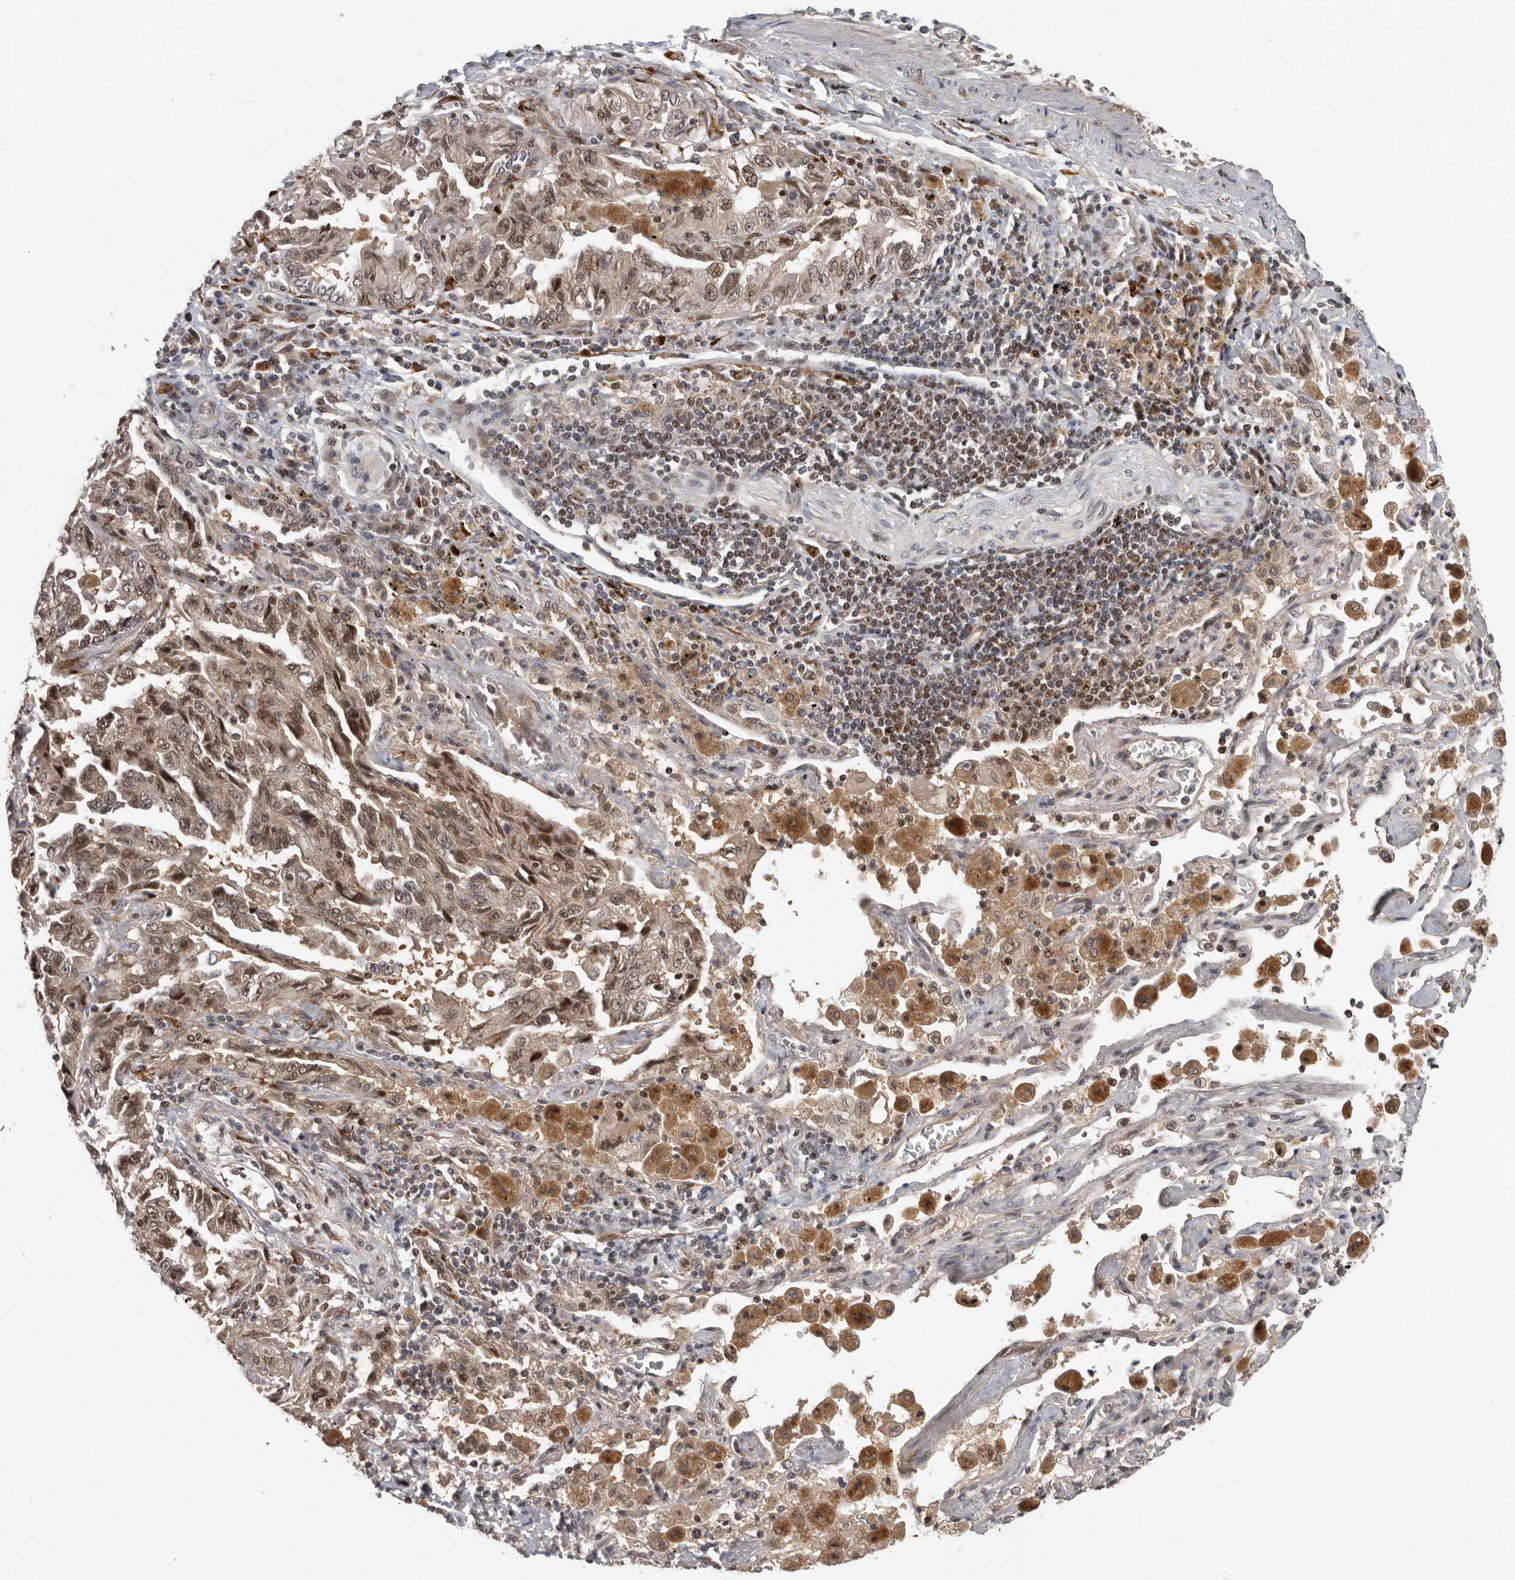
{"staining": {"intensity": "moderate", "quantity": ">75%", "location": "cytoplasmic/membranous,nuclear"}, "tissue": "lung cancer", "cell_type": "Tumor cells", "image_type": "cancer", "snomed": [{"axis": "morphology", "description": "Adenocarcinoma, NOS"}, {"axis": "topography", "description": "Lung"}], "caption": "Lung cancer (adenocarcinoma) tissue shows moderate cytoplasmic/membranous and nuclear staining in about >75% of tumor cells, visualized by immunohistochemistry. The staining was performed using DAB, with brown indicating positive protein expression. Nuclei are stained blue with hematoxylin.", "gene": "HENMT1", "patient": {"sex": "female", "age": 51}}